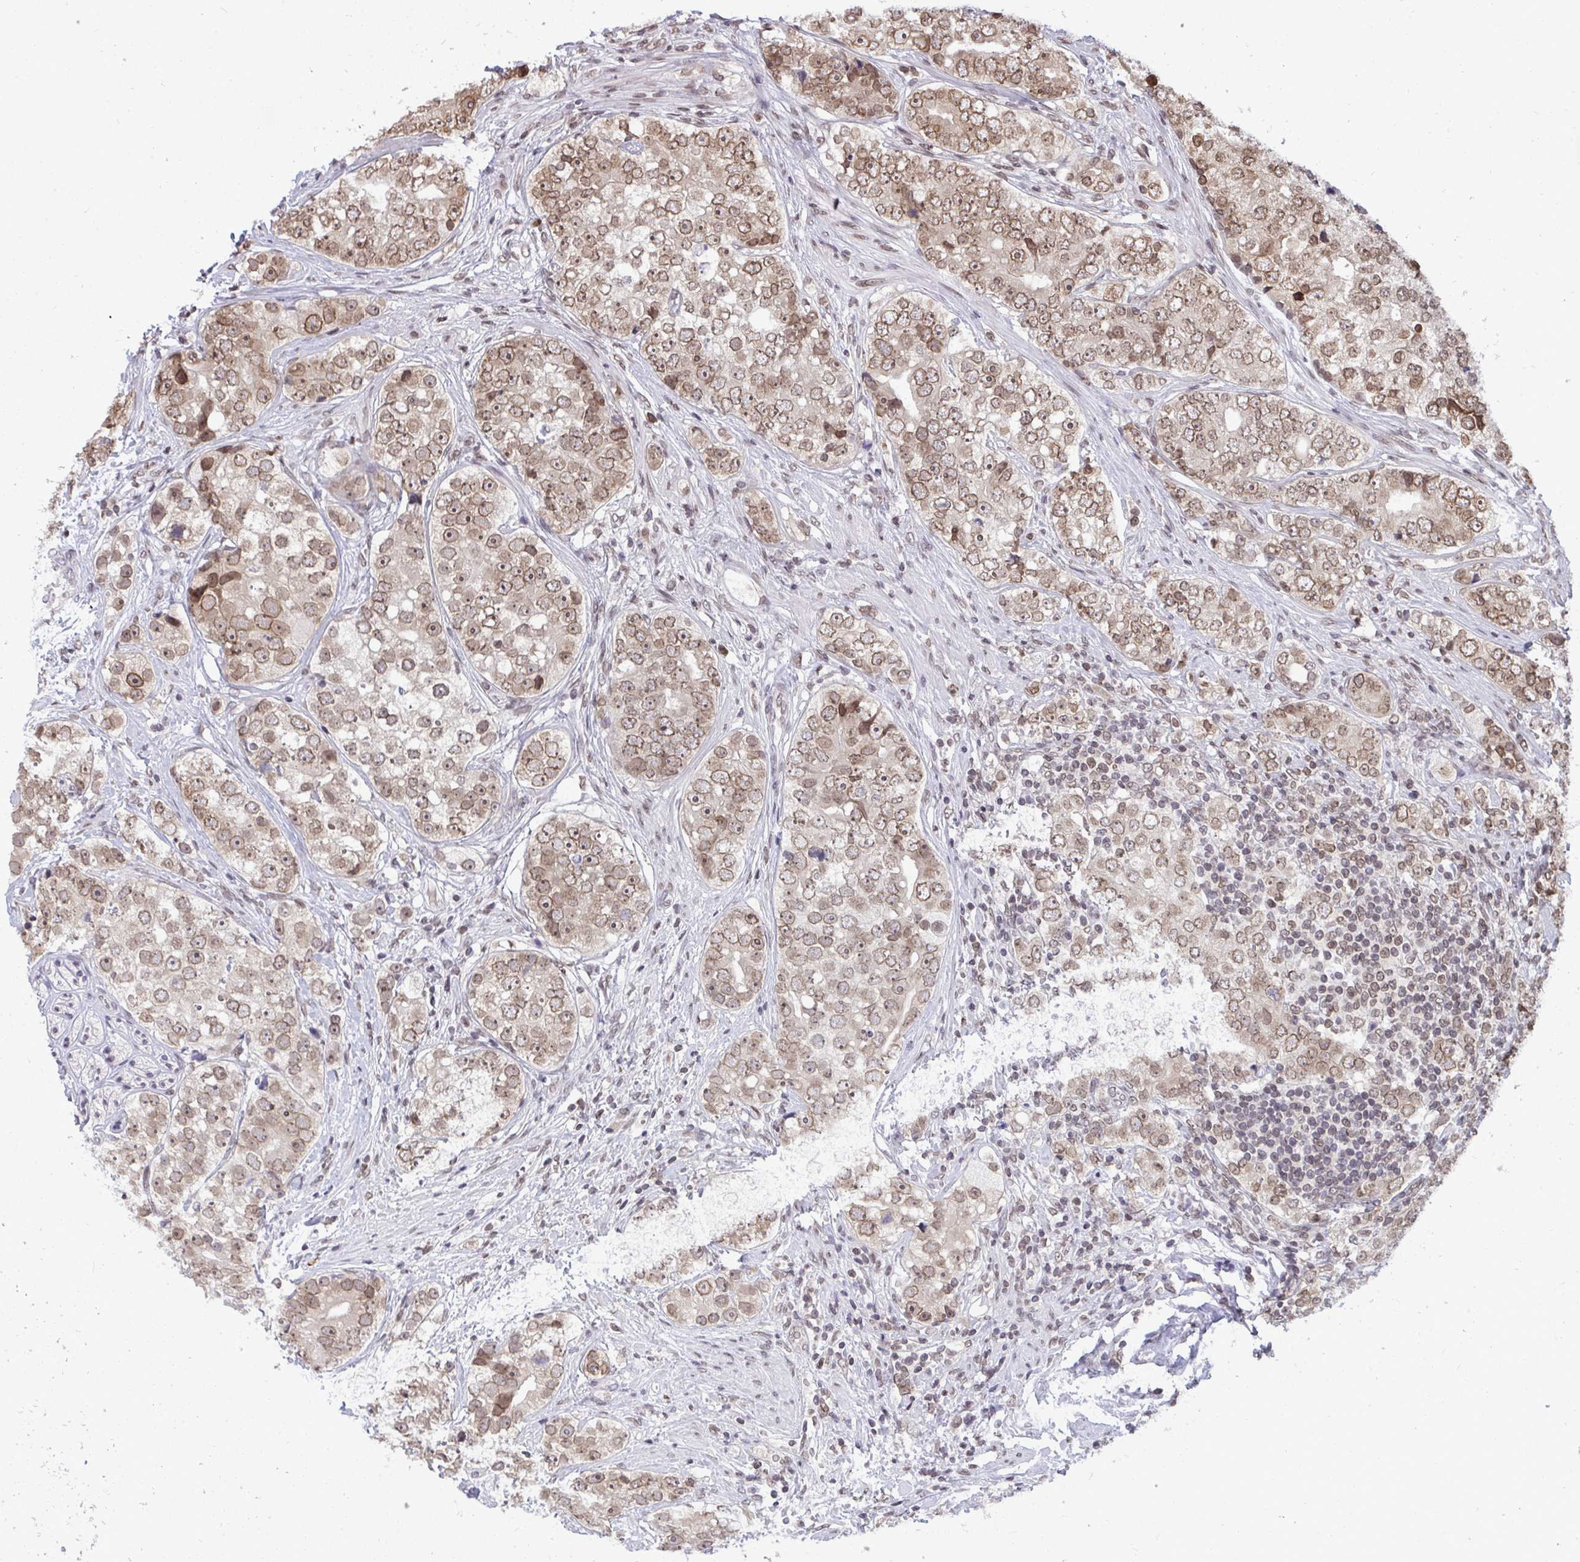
{"staining": {"intensity": "moderate", "quantity": ">75%", "location": "cytoplasmic/membranous,nuclear"}, "tissue": "prostate cancer", "cell_type": "Tumor cells", "image_type": "cancer", "snomed": [{"axis": "morphology", "description": "Adenocarcinoma, High grade"}, {"axis": "topography", "description": "Prostate"}], "caption": "Immunohistochemistry (IHC) of human prostate cancer demonstrates medium levels of moderate cytoplasmic/membranous and nuclear positivity in approximately >75% of tumor cells.", "gene": "JPT1", "patient": {"sex": "male", "age": 60}}